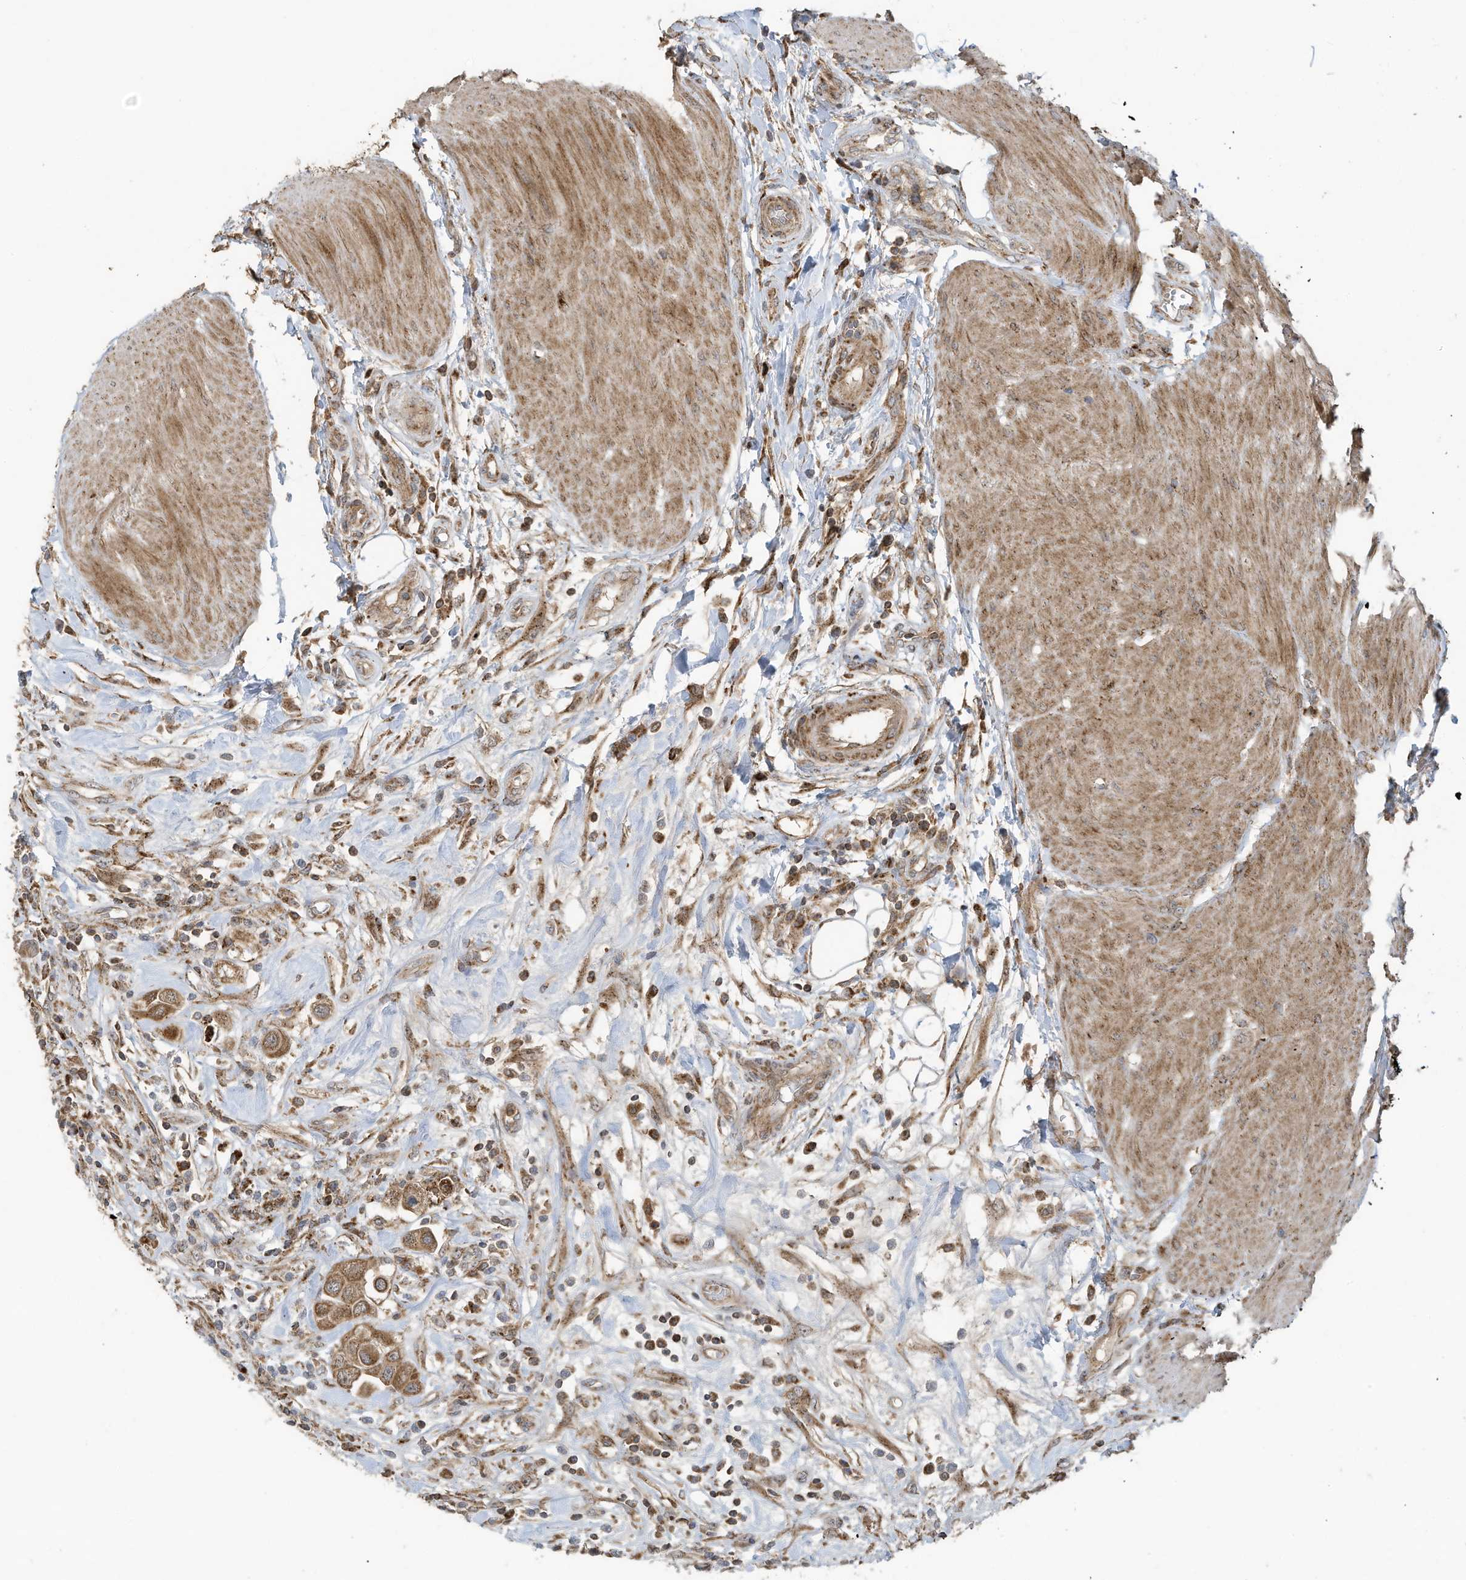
{"staining": {"intensity": "moderate", "quantity": ">75%", "location": "cytoplasmic/membranous"}, "tissue": "urothelial cancer", "cell_type": "Tumor cells", "image_type": "cancer", "snomed": [{"axis": "morphology", "description": "Urothelial carcinoma, High grade"}, {"axis": "topography", "description": "Urinary bladder"}], "caption": "Immunohistochemical staining of human high-grade urothelial carcinoma shows moderate cytoplasmic/membranous protein positivity in about >75% of tumor cells.", "gene": "C2orf74", "patient": {"sex": "male", "age": 50}}